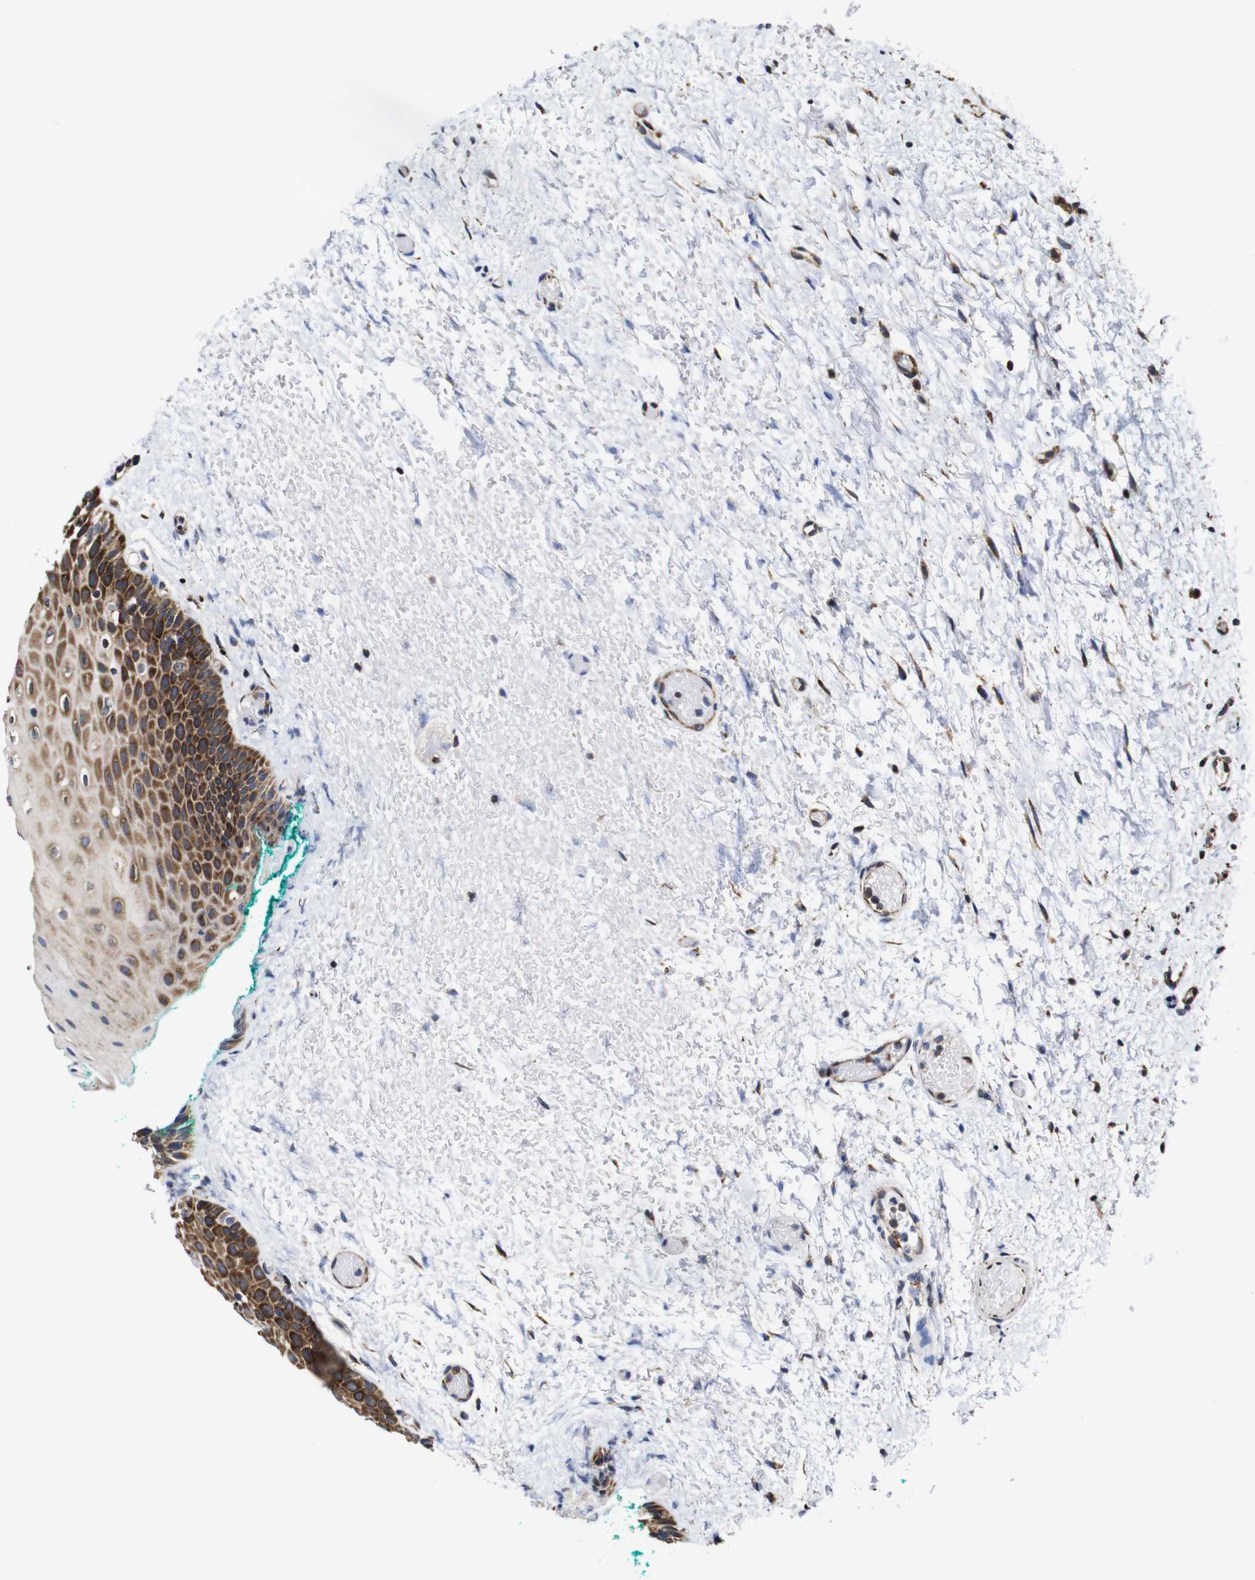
{"staining": {"intensity": "moderate", "quantity": "25%-75%", "location": "cytoplasmic/membranous"}, "tissue": "oral mucosa", "cell_type": "Squamous epithelial cells", "image_type": "normal", "snomed": [{"axis": "morphology", "description": "Normal tissue, NOS"}, {"axis": "morphology", "description": "Squamous cell carcinoma, NOS"}, {"axis": "topography", "description": "Oral tissue"}, {"axis": "topography", "description": "Salivary gland"}, {"axis": "topography", "description": "Head-Neck"}], "caption": "Immunohistochemical staining of unremarkable human oral mucosa reveals moderate cytoplasmic/membranous protein expression in approximately 25%-75% of squamous epithelial cells.", "gene": "C17orf80", "patient": {"sex": "female", "age": 62}}